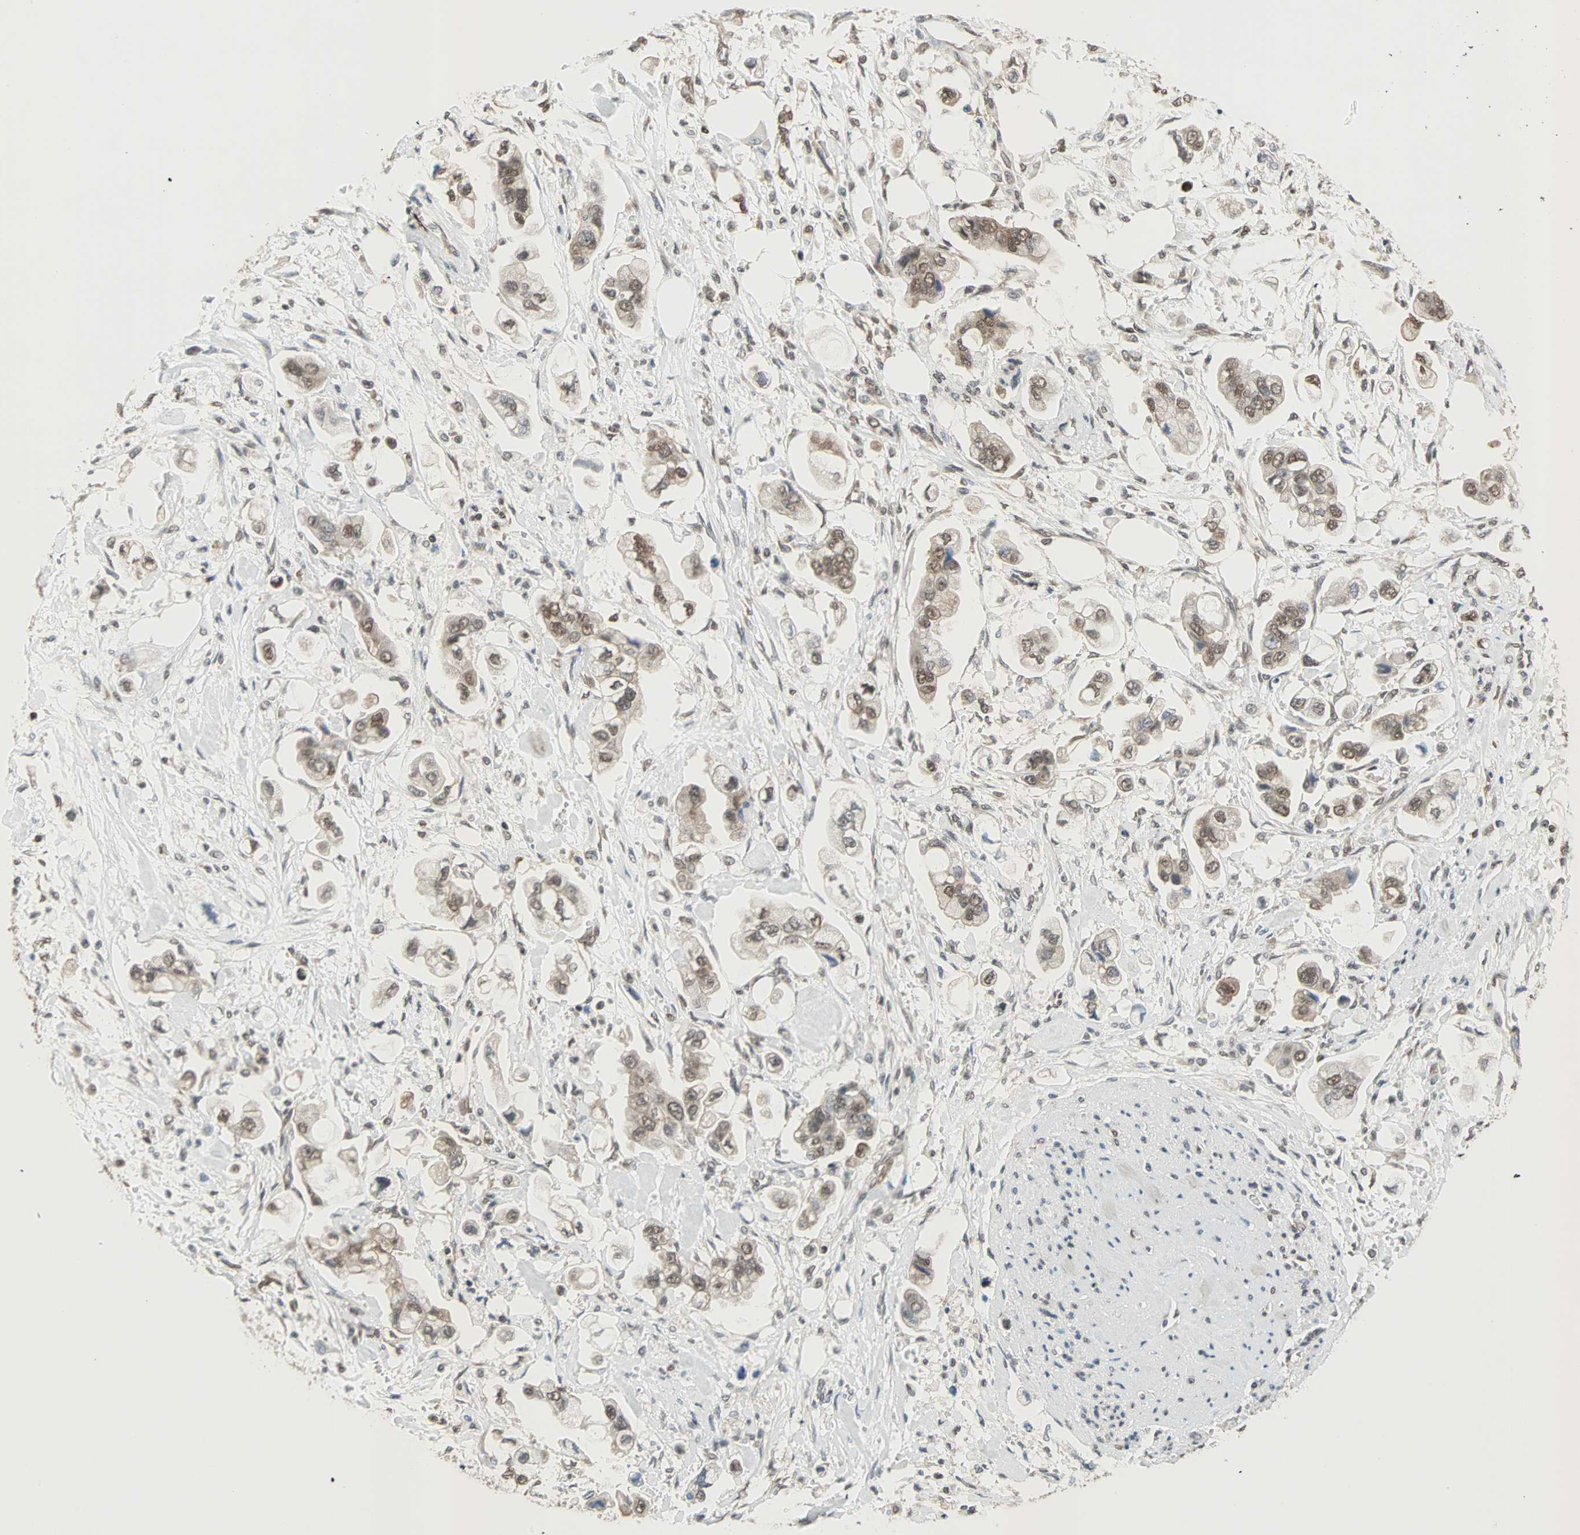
{"staining": {"intensity": "moderate", "quantity": ">75%", "location": "nuclear"}, "tissue": "stomach cancer", "cell_type": "Tumor cells", "image_type": "cancer", "snomed": [{"axis": "morphology", "description": "Adenocarcinoma, NOS"}, {"axis": "topography", "description": "Stomach"}], "caption": "A high-resolution histopathology image shows IHC staining of stomach adenocarcinoma, which shows moderate nuclear positivity in approximately >75% of tumor cells. The staining was performed using DAB (3,3'-diaminobenzidine) to visualize the protein expression in brown, while the nuclei were stained in blue with hematoxylin (Magnification: 20x).", "gene": "DAZAP1", "patient": {"sex": "male", "age": 62}}